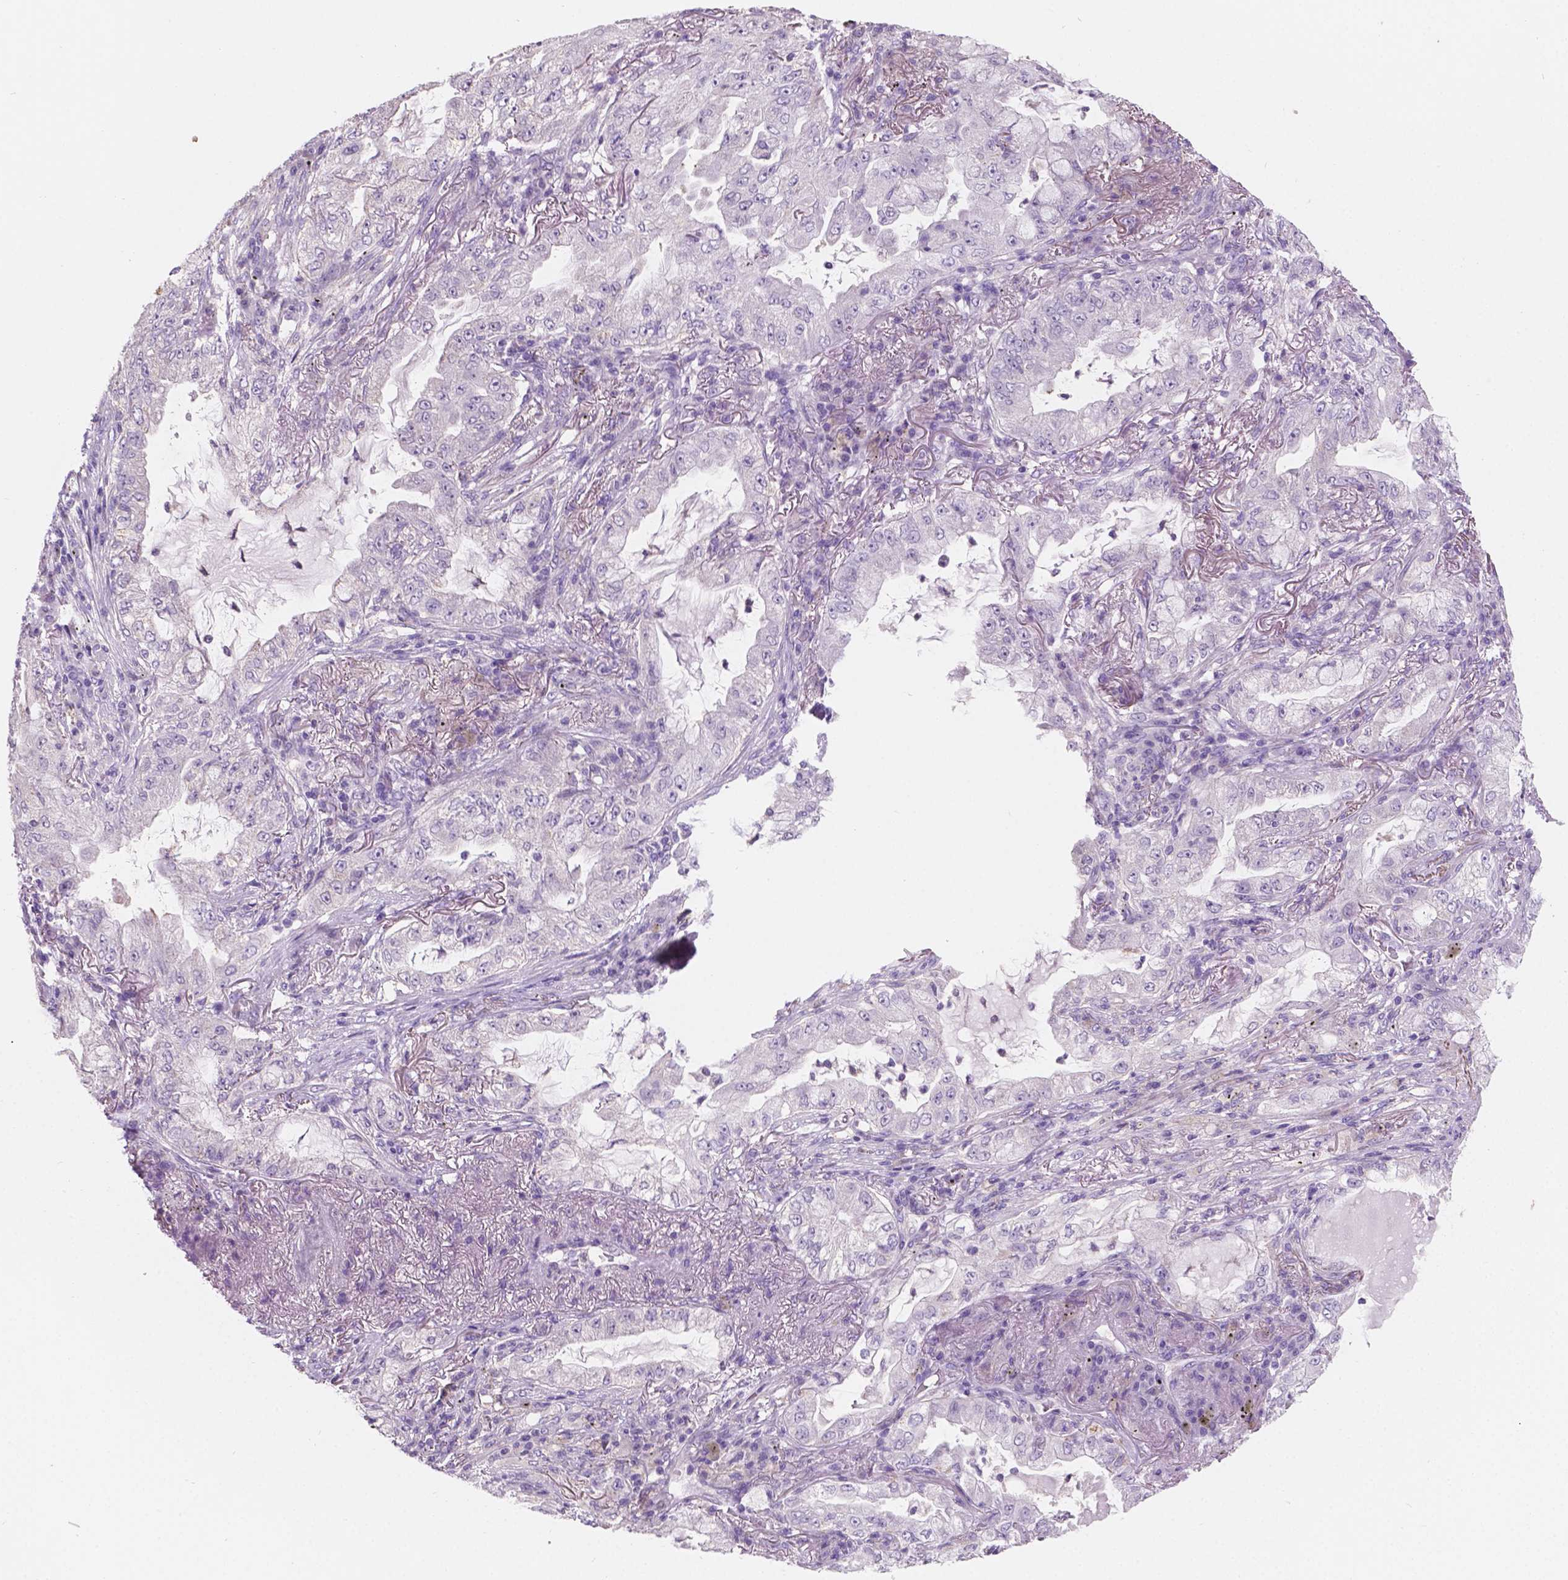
{"staining": {"intensity": "negative", "quantity": "none", "location": "none"}, "tissue": "lung cancer", "cell_type": "Tumor cells", "image_type": "cancer", "snomed": [{"axis": "morphology", "description": "Adenocarcinoma, NOS"}, {"axis": "topography", "description": "Lung"}], "caption": "Tumor cells show no significant protein positivity in lung cancer.", "gene": "SBSN", "patient": {"sex": "female", "age": 73}}